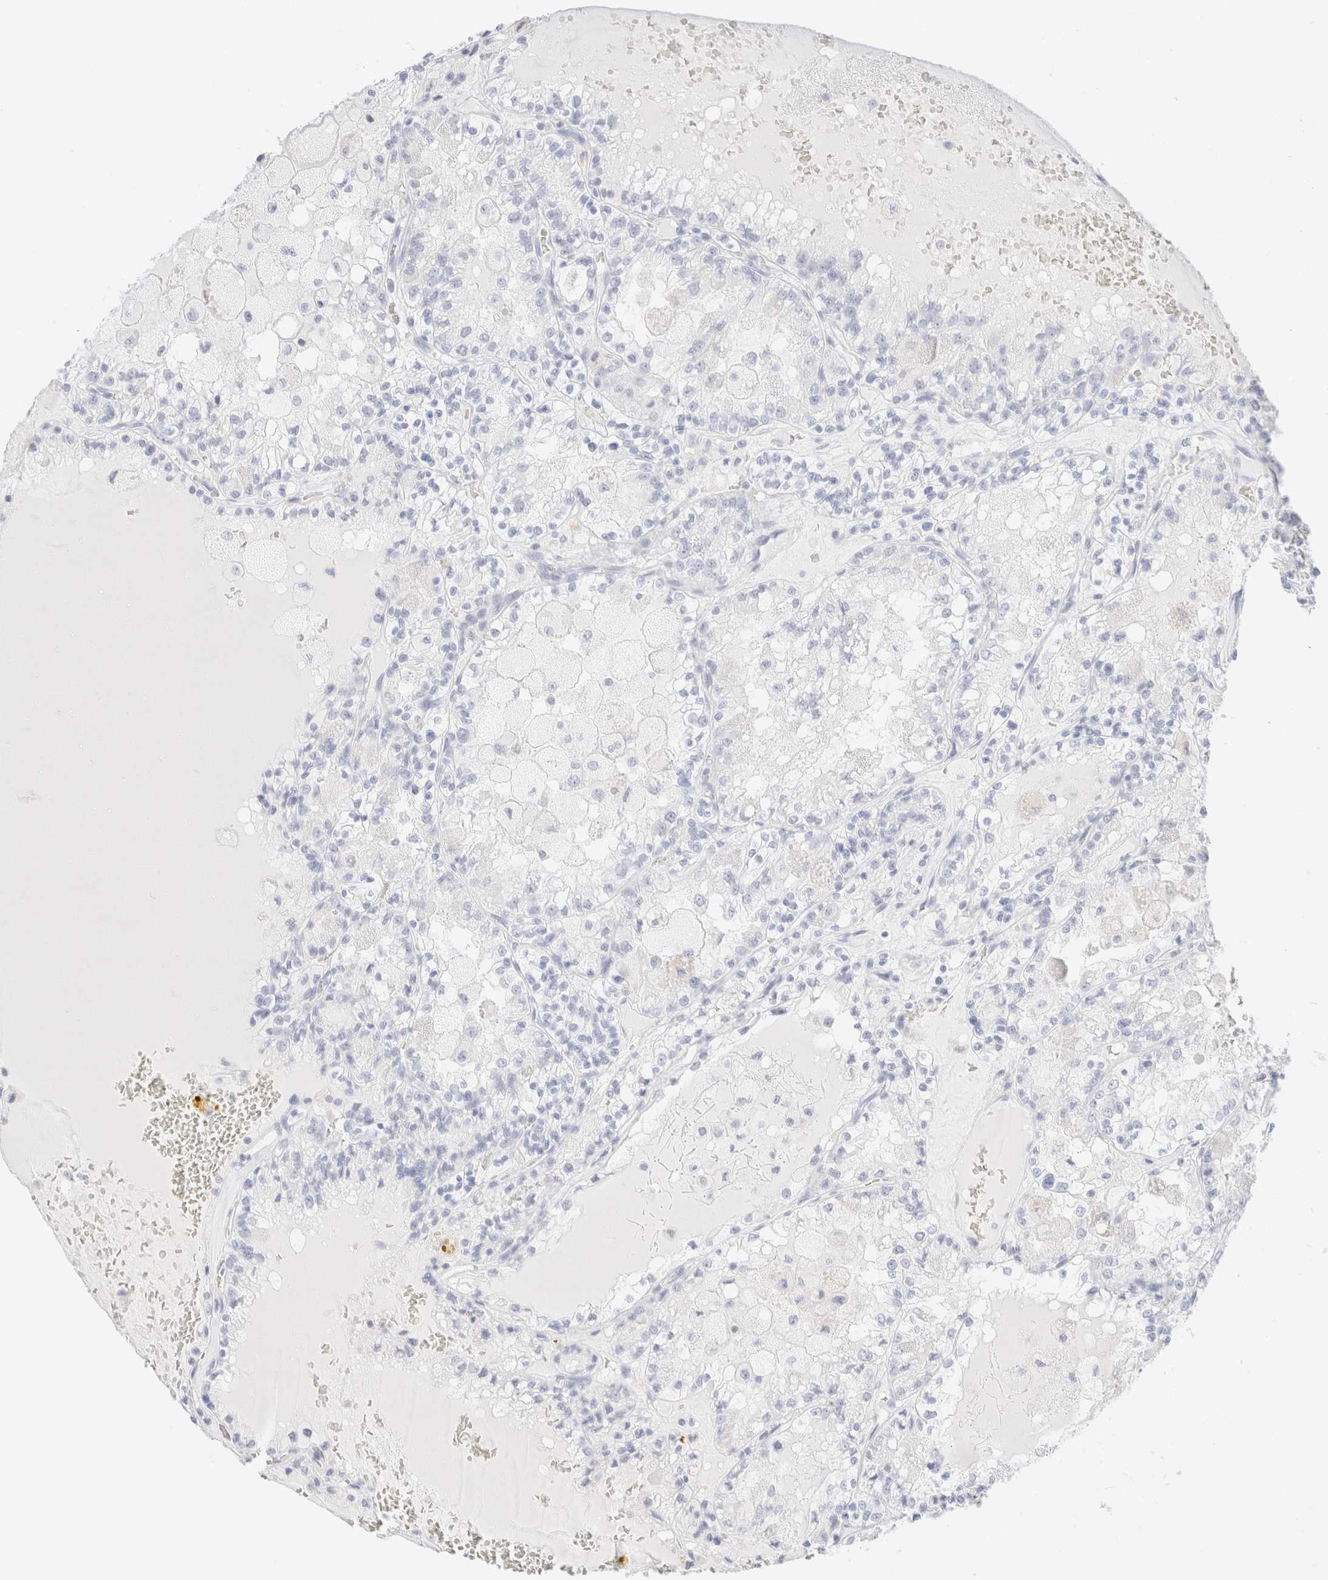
{"staining": {"intensity": "negative", "quantity": "none", "location": "none"}, "tissue": "renal cancer", "cell_type": "Tumor cells", "image_type": "cancer", "snomed": [{"axis": "morphology", "description": "Adenocarcinoma, NOS"}, {"axis": "topography", "description": "Kidney"}], "caption": "Tumor cells show no significant protein positivity in renal cancer (adenocarcinoma). Nuclei are stained in blue.", "gene": "KRT15", "patient": {"sex": "female", "age": 56}}